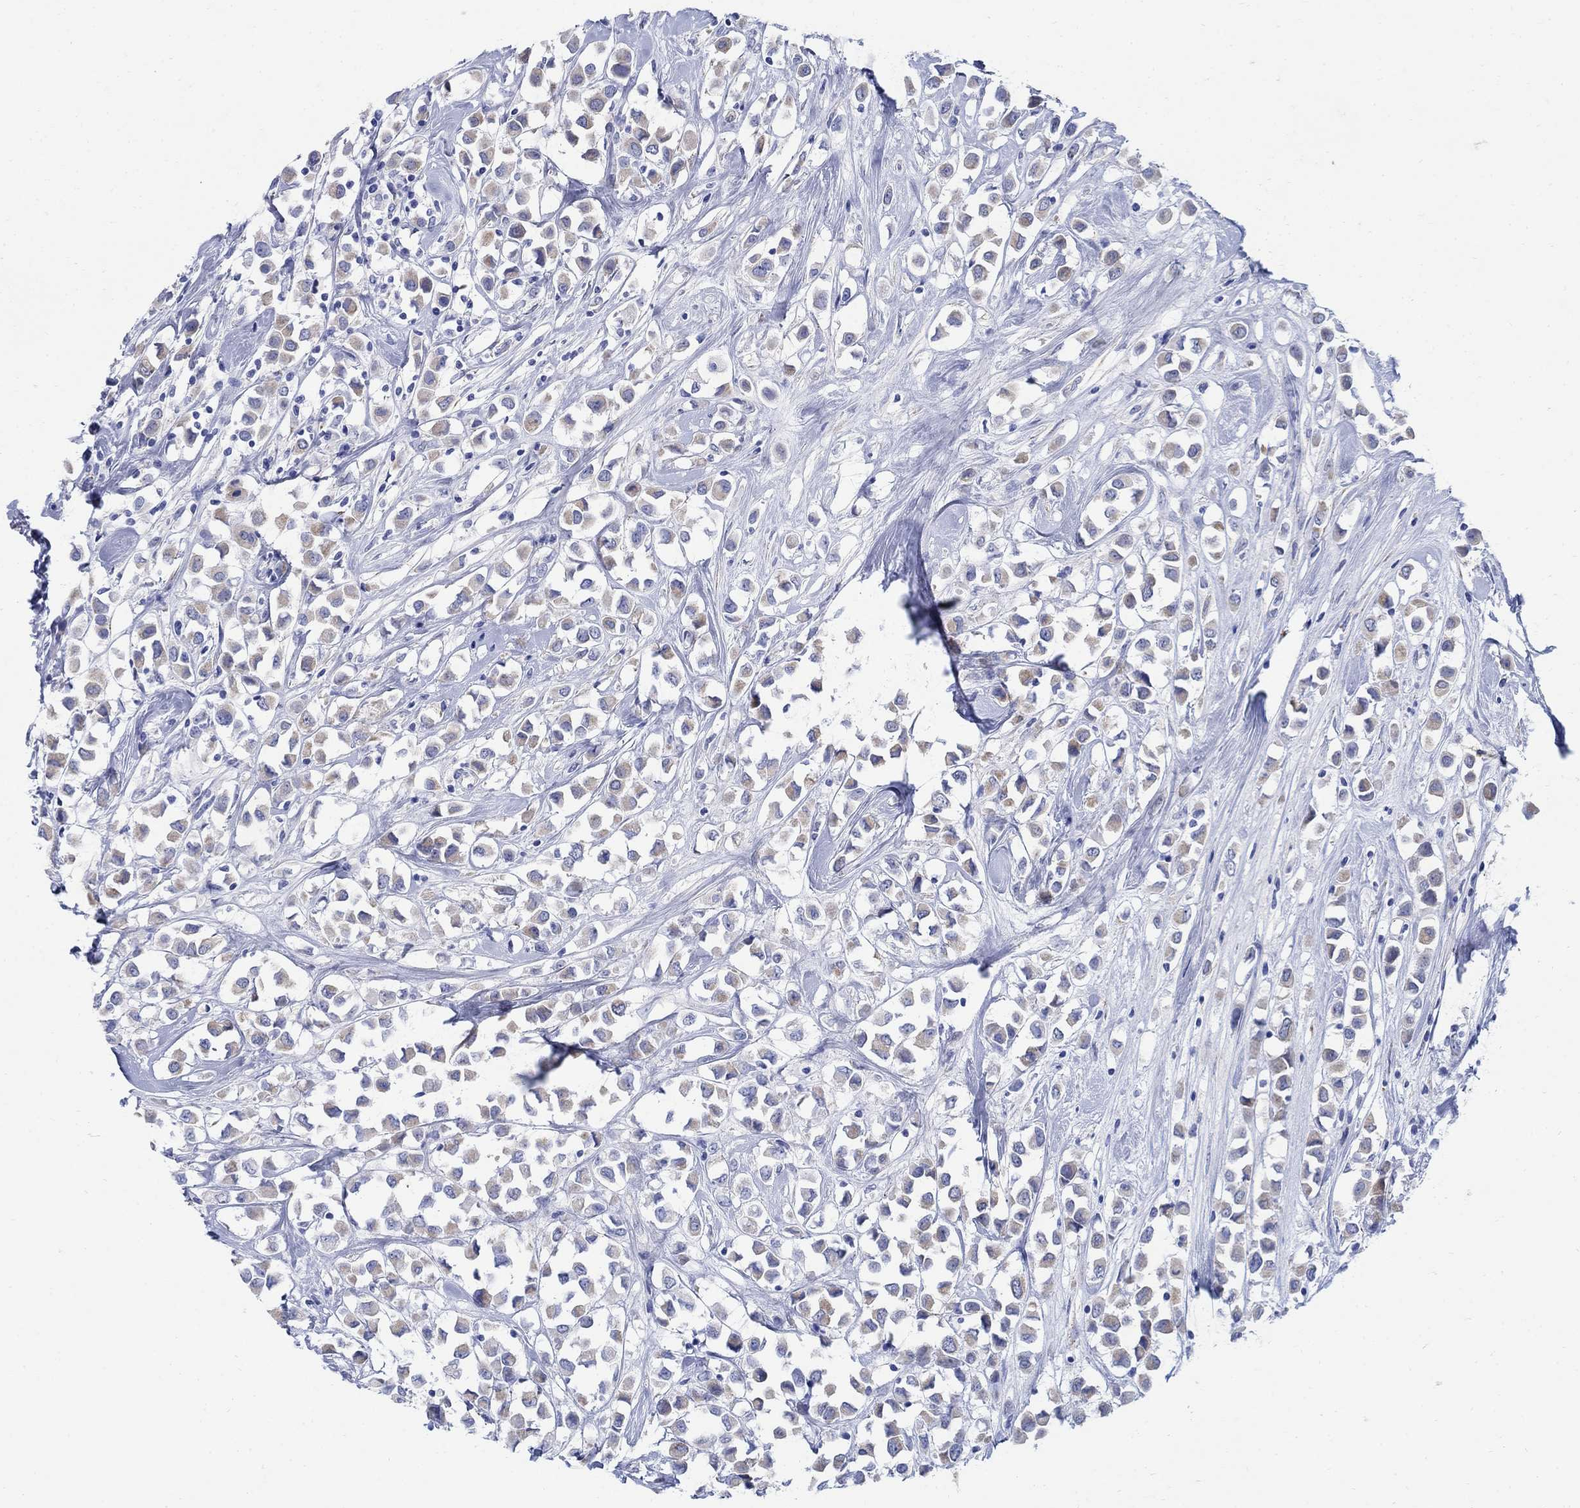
{"staining": {"intensity": "moderate", "quantity": "25%-75%", "location": "cytoplasmic/membranous"}, "tissue": "breast cancer", "cell_type": "Tumor cells", "image_type": "cancer", "snomed": [{"axis": "morphology", "description": "Duct carcinoma"}, {"axis": "topography", "description": "Breast"}], "caption": "Tumor cells display medium levels of moderate cytoplasmic/membranous positivity in about 25%-75% of cells in human breast cancer (invasive ductal carcinoma). (Brightfield microscopy of DAB IHC at high magnification).", "gene": "ZDHHC14", "patient": {"sex": "female", "age": 61}}